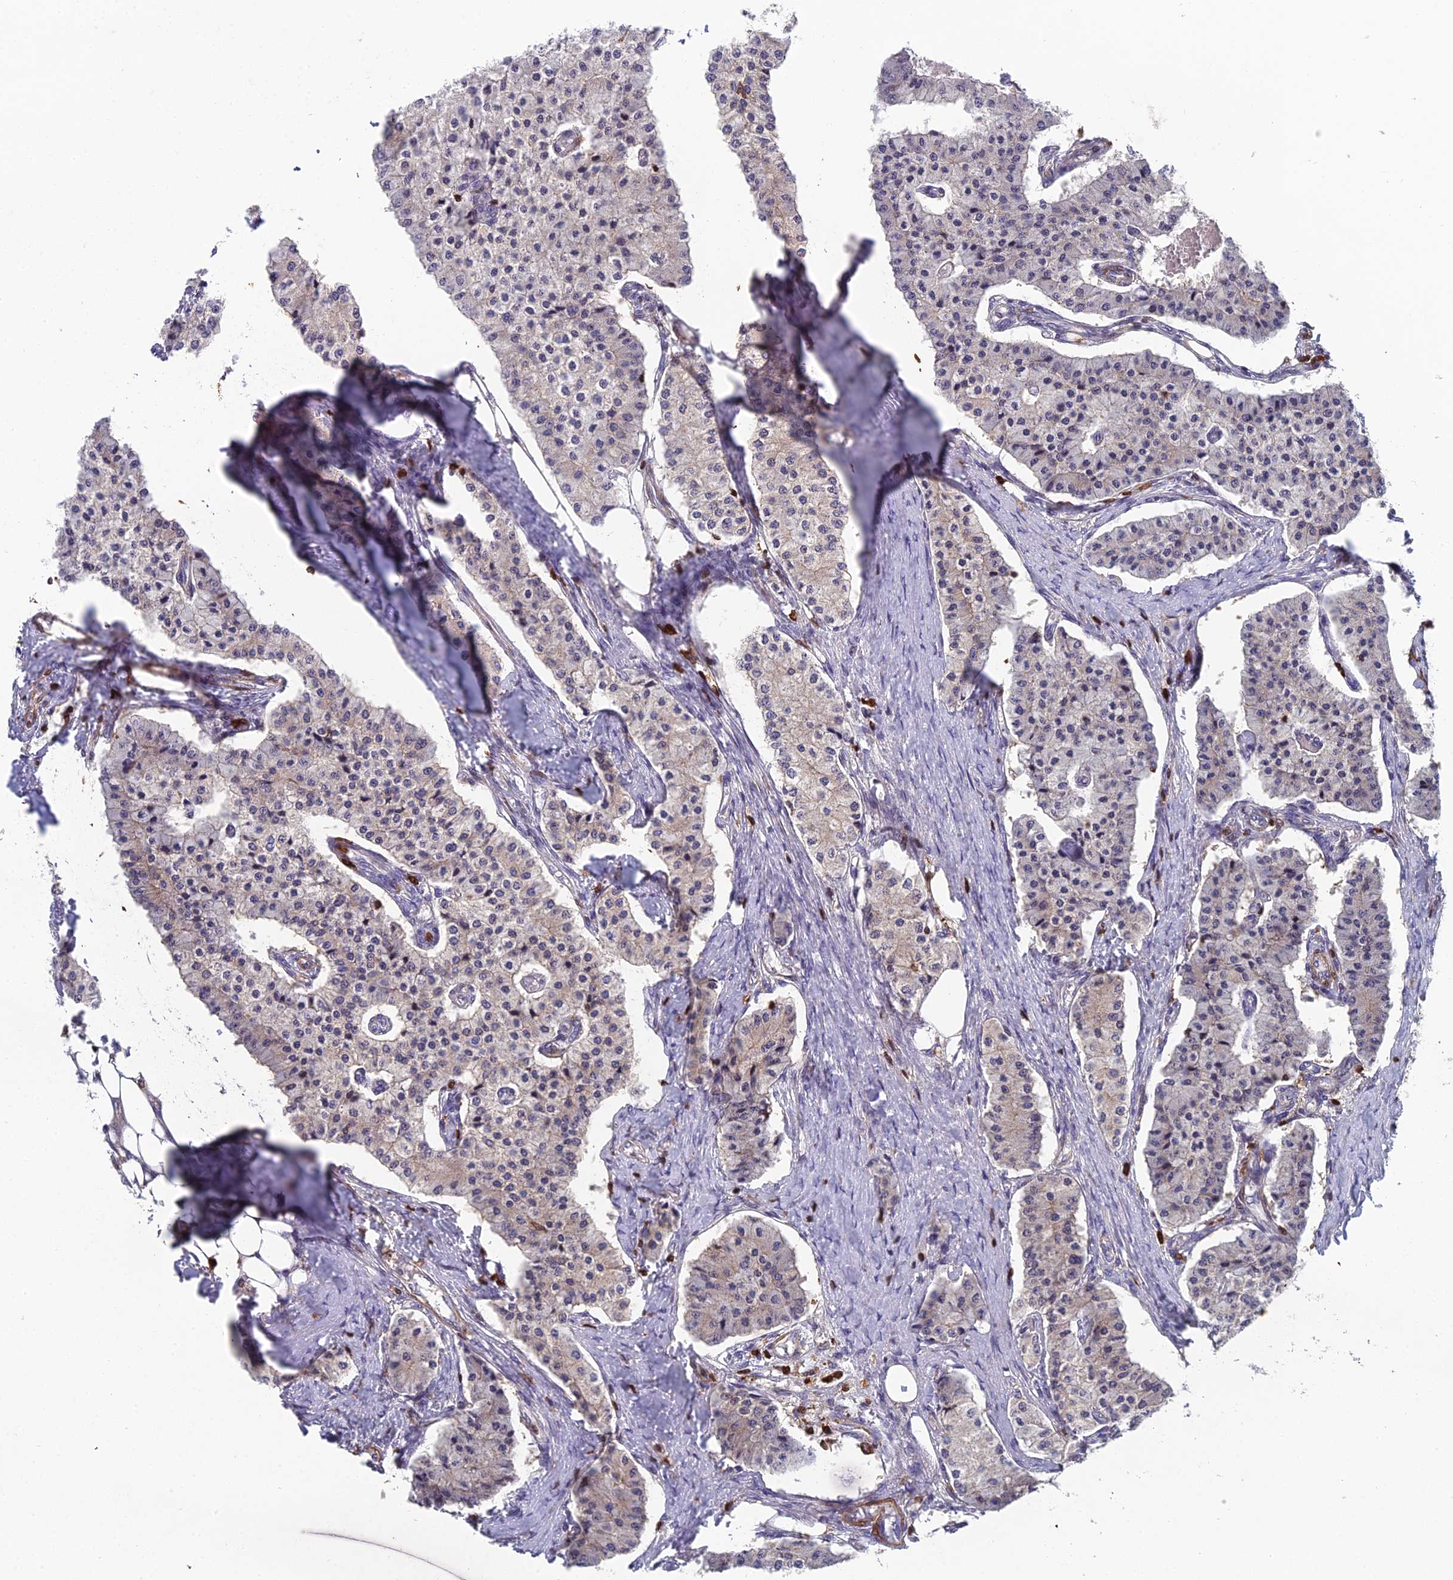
{"staining": {"intensity": "weak", "quantity": "<25%", "location": "cytoplasmic/membranous"}, "tissue": "carcinoid", "cell_type": "Tumor cells", "image_type": "cancer", "snomed": [{"axis": "morphology", "description": "Carcinoid, malignant, NOS"}, {"axis": "topography", "description": "Colon"}], "caption": "Image shows no protein positivity in tumor cells of carcinoid (malignant) tissue. The staining was performed using DAB (3,3'-diaminobenzidine) to visualize the protein expression in brown, while the nuclei were stained in blue with hematoxylin (Magnification: 20x).", "gene": "GALK2", "patient": {"sex": "female", "age": 52}}